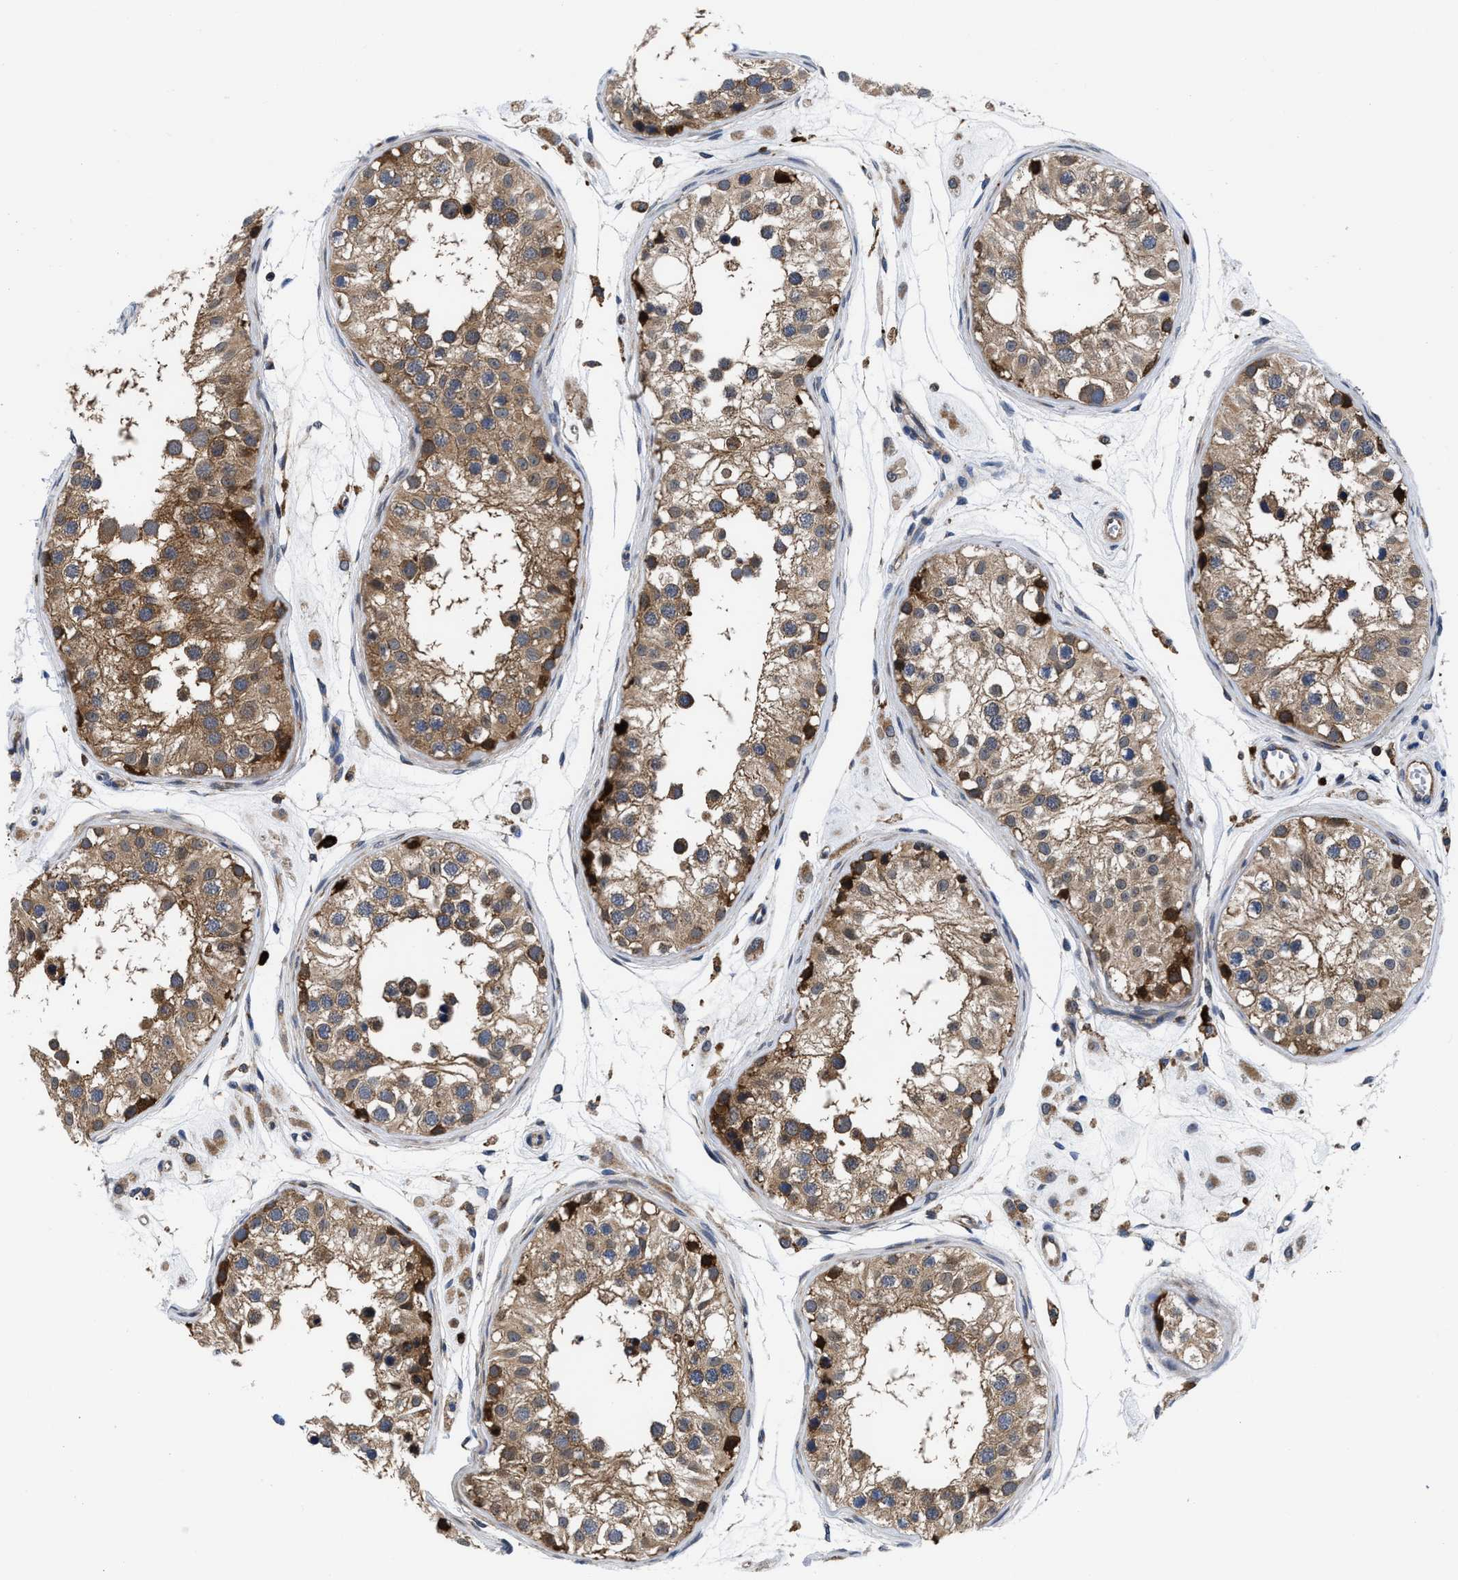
{"staining": {"intensity": "moderate", "quantity": ">75%", "location": "cytoplasmic/membranous"}, "tissue": "testis", "cell_type": "Cells in seminiferous ducts", "image_type": "normal", "snomed": [{"axis": "morphology", "description": "Normal tissue, NOS"}, {"axis": "morphology", "description": "Adenocarcinoma, metastatic, NOS"}, {"axis": "topography", "description": "Testis"}], "caption": "Moderate cytoplasmic/membranous expression for a protein is appreciated in approximately >75% of cells in seminiferous ducts of benign testis using IHC.", "gene": "SPAST", "patient": {"sex": "male", "age": 26}}